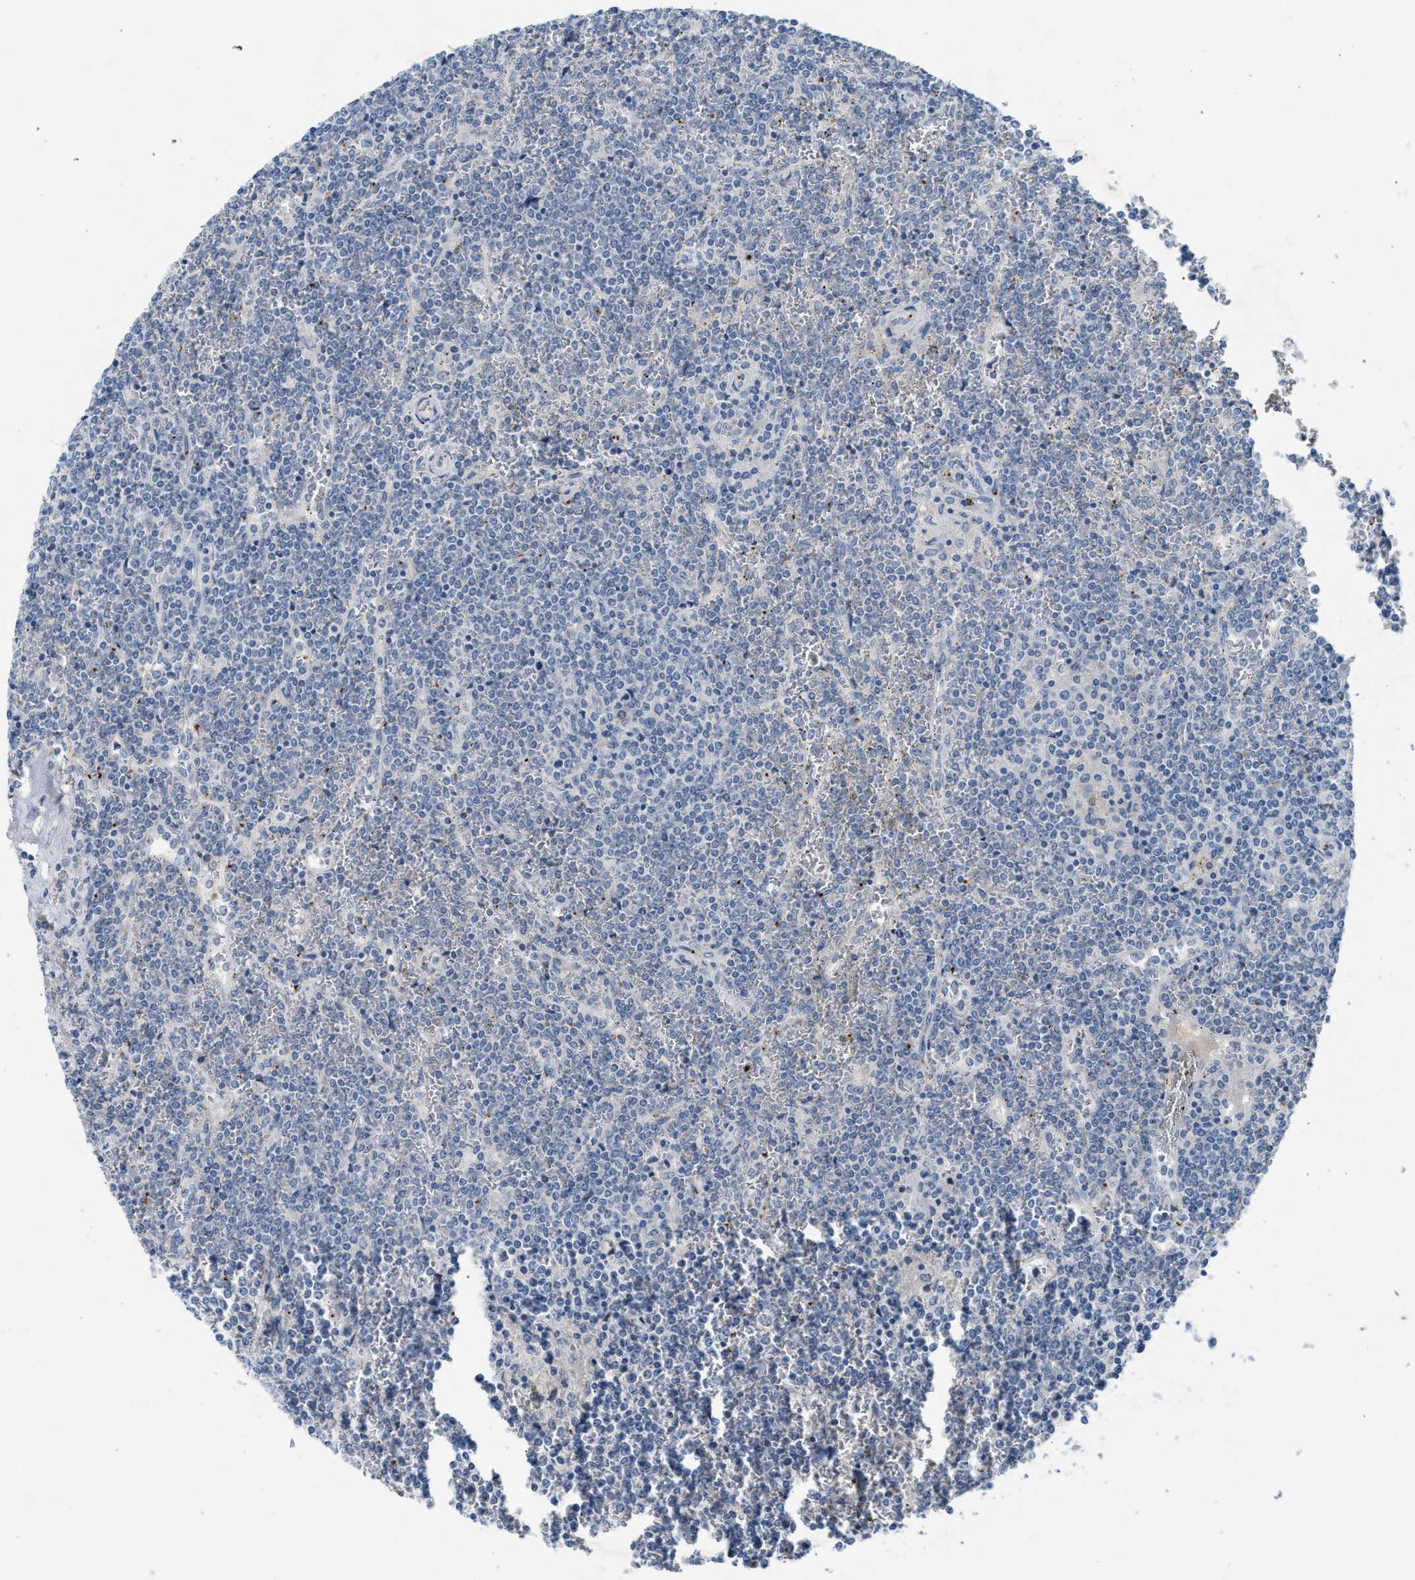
{"staining": {"intensity": "negative", "quantity": "none", "location": "none"}, "tissue": "lymphoma", "cell_type": "Tumor cells", "image_type": "cancer", "snomed": [{"axis": "morphology", "description": "Malignant lymphoma, non-Hodgkin's type, Low grade"}, {"axis": "topography", "description": "Spleen"}], "caption": "IHC of human malignant lymphoma, non-Hodgkin's type (low-grade) demonstrates no staining in tumor cells. (IHC, brightfield microscopy, high magnification).", "gene": "SLC5A5", "patient": {"sex": "female", "age": 19}}